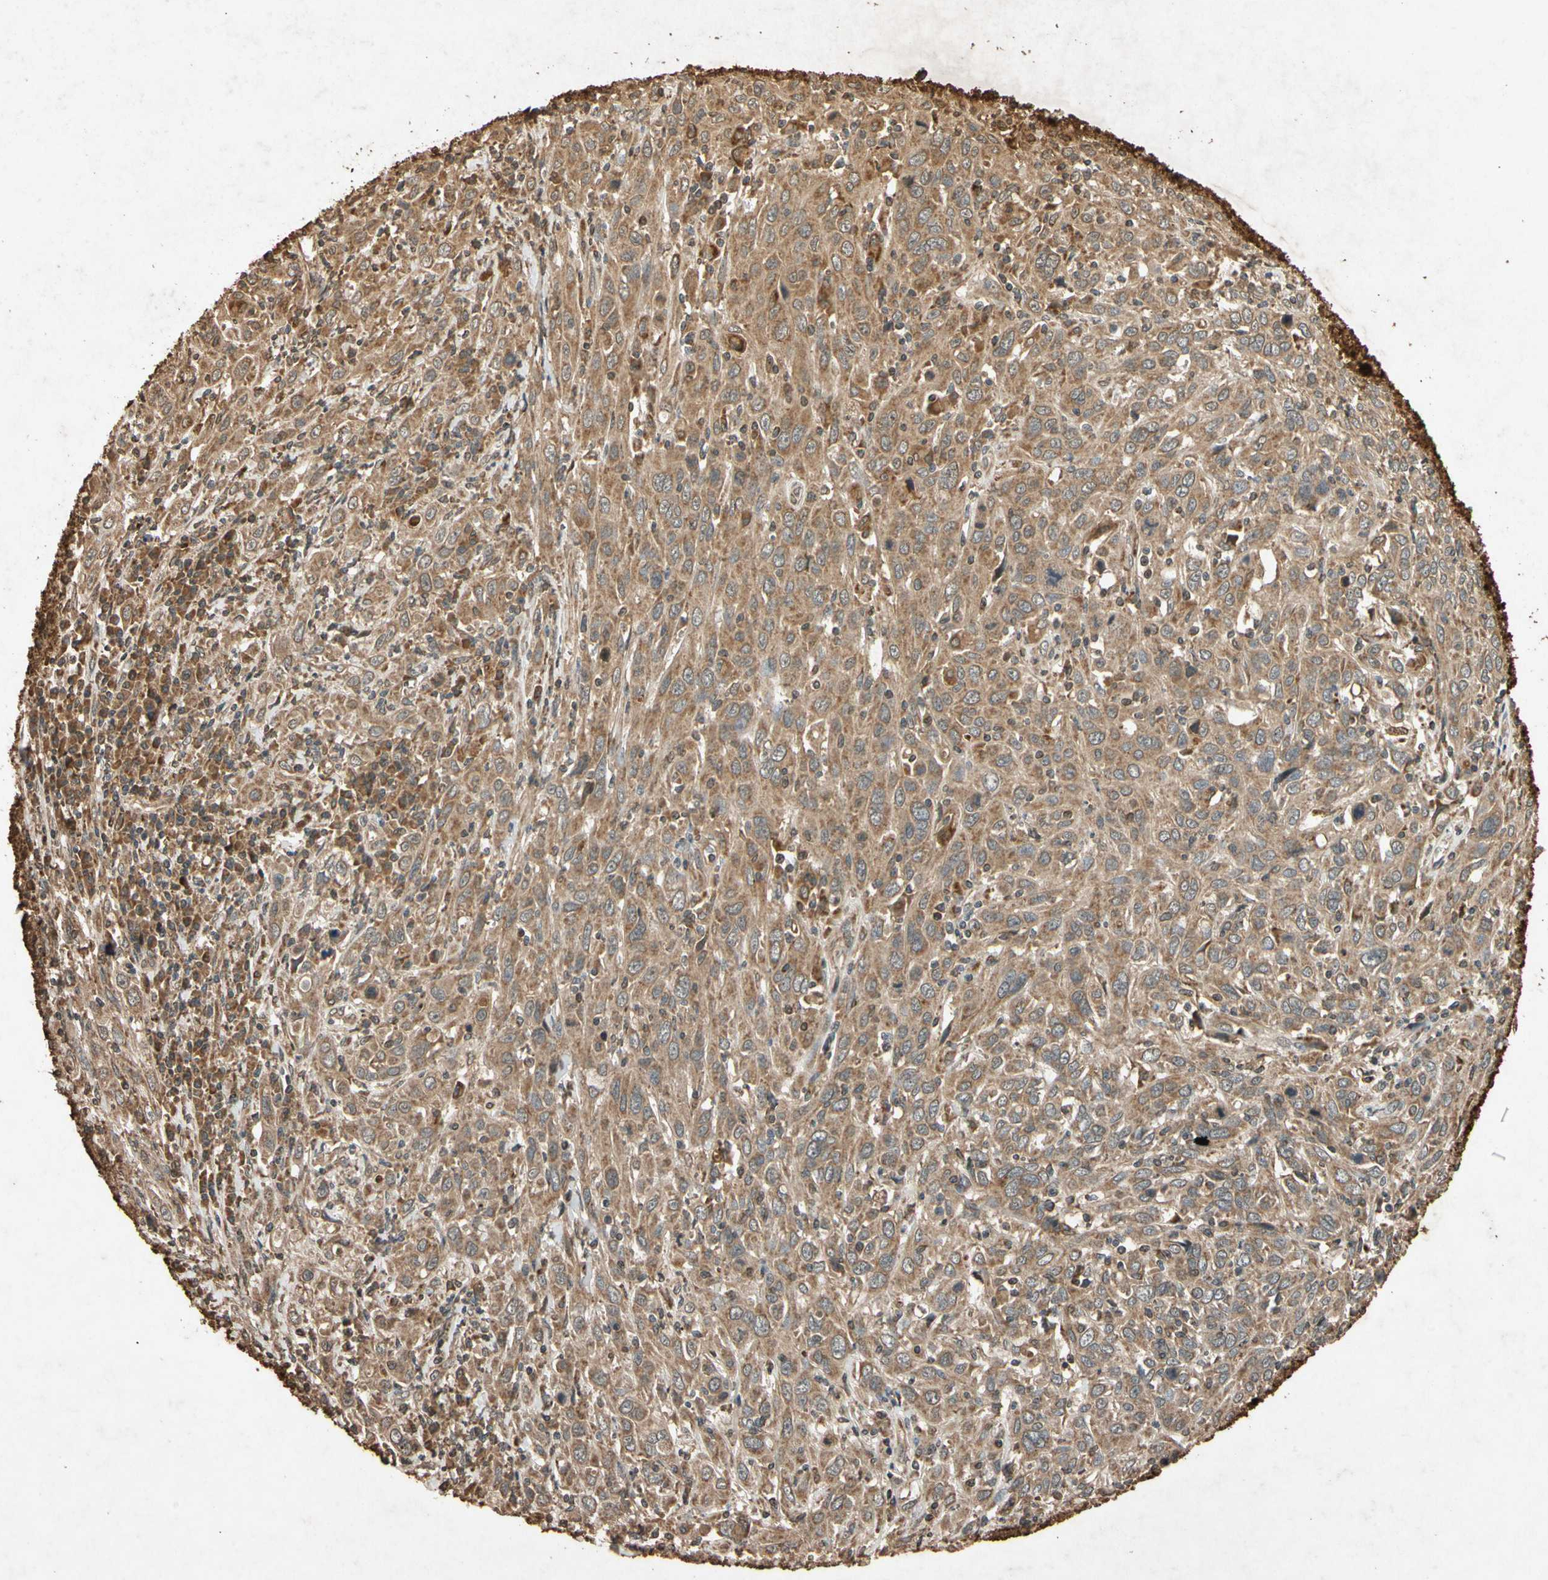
{"staining": {"intensity": "moderate", "quantity": ">75%", "location": "cytoplasmic/membranous"}, "tissue": "cervical cancer", "cell_type": "Tumor cells", "image_type": "cancer", "snomed": [{"axis": "morphology", "description": "Squamous cell carcinoma, NOS"}, {"axis": "topography", "description": "Cervix"}], "caption": "Moderate cytoplasmic/membranous staining for a protein is seen in about >75% of tumor cells of cervical cancer using immunohistochemistry (IHC).", "gene": "TXN2", "patient": {"sex": "female", "age": 46}}